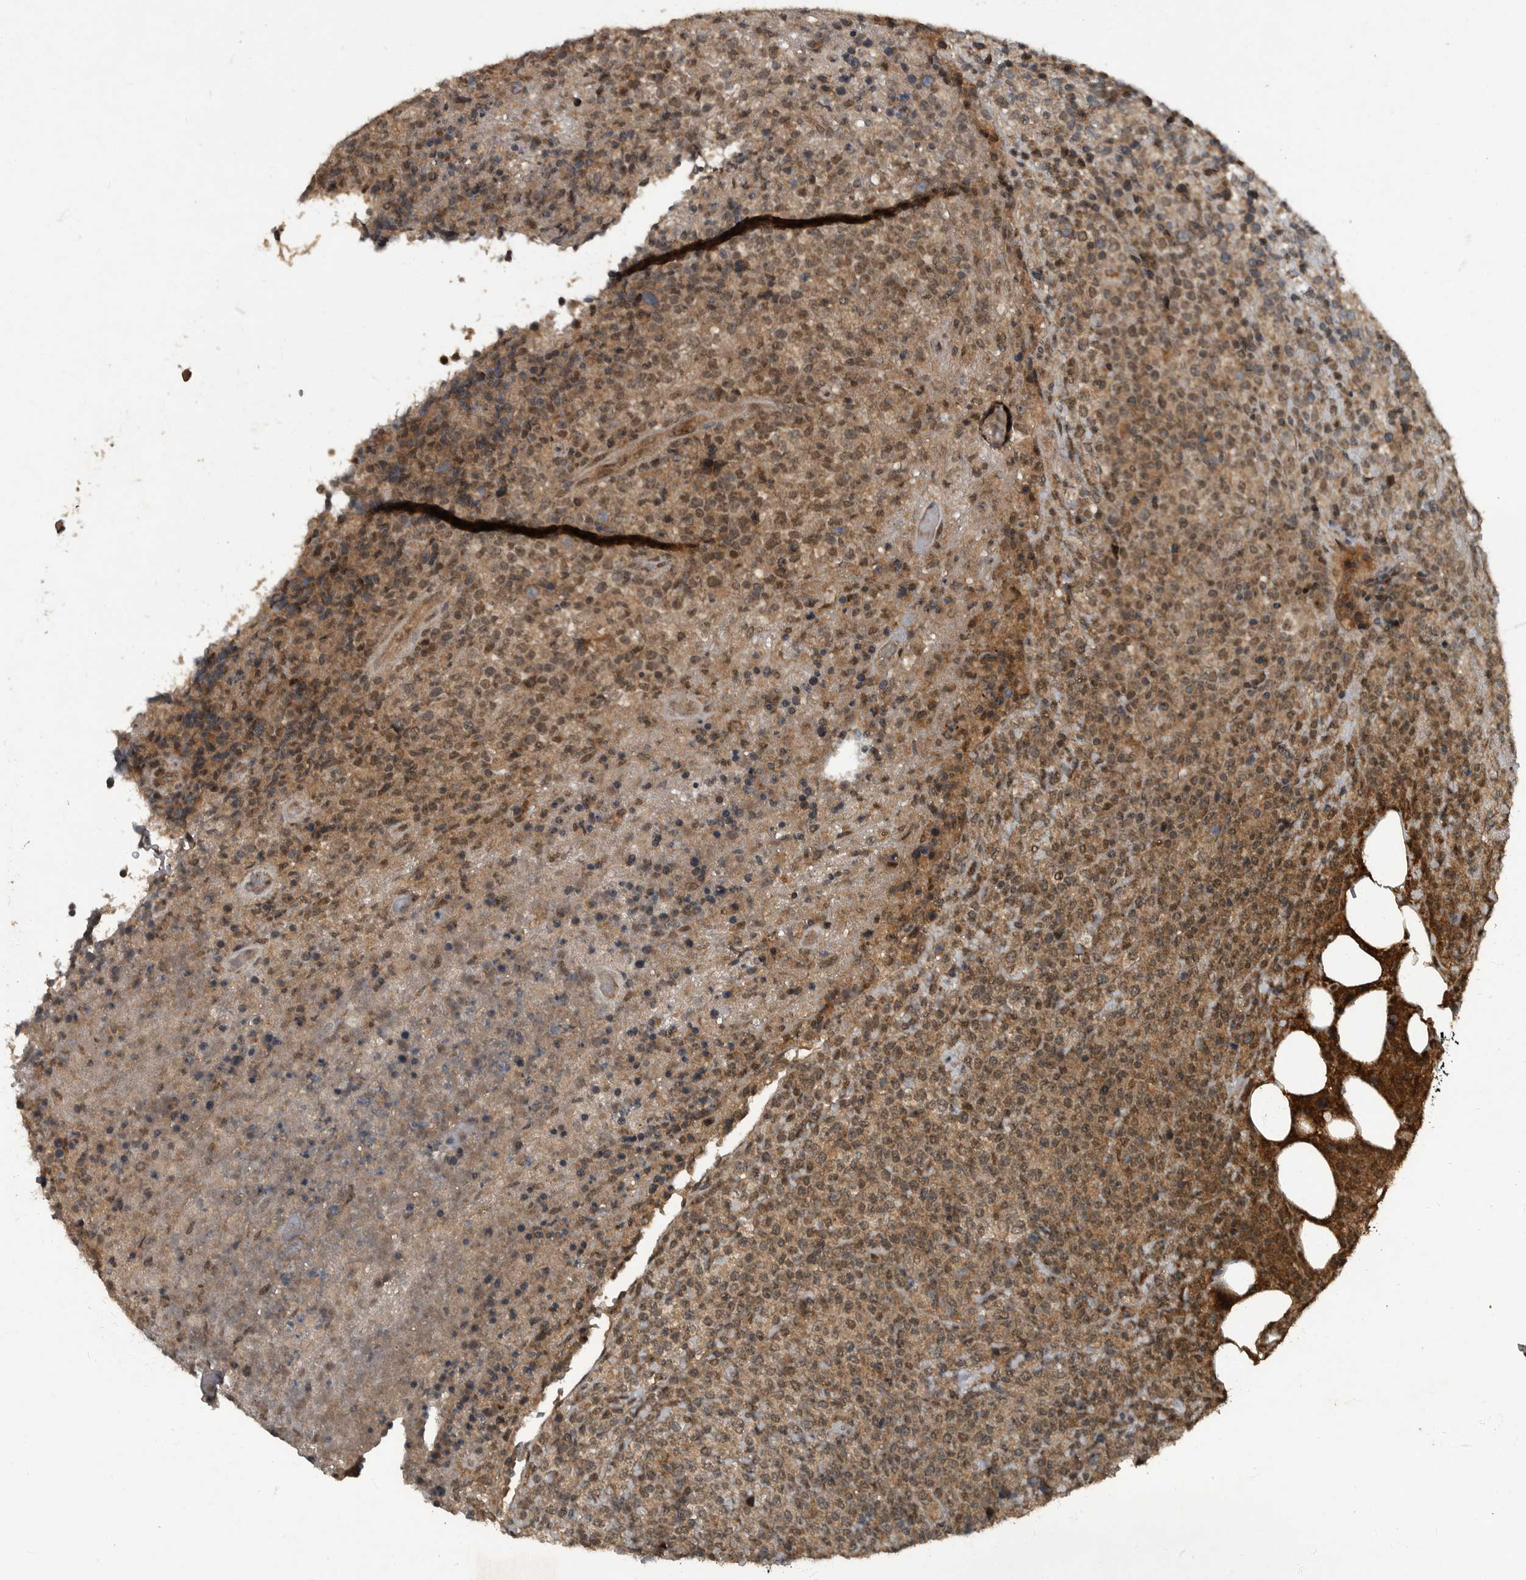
{"staining": {"intensity": "moderate", "quantity": ">75%", "location": "cytoplasmic/membranous,nuclear"}, "tissue": "lymphoma", "cell_type": "Tumor cells", "image_type": "cancer", "snomed": [{"axis": "morphology", "description": "Malignant lymphoma, non-Hodgkin's type, High grade"}, {"axis": "topography", "description": "Lymph node"}], "caption": "The micrograph reveals a brown stain indicating the presence of a protein in the cytoplasmic/membranous and nuclear of tumor cells in lymphoma.", "gene": "FOXO1", "patient": {"sex": "male", "age": 13}}